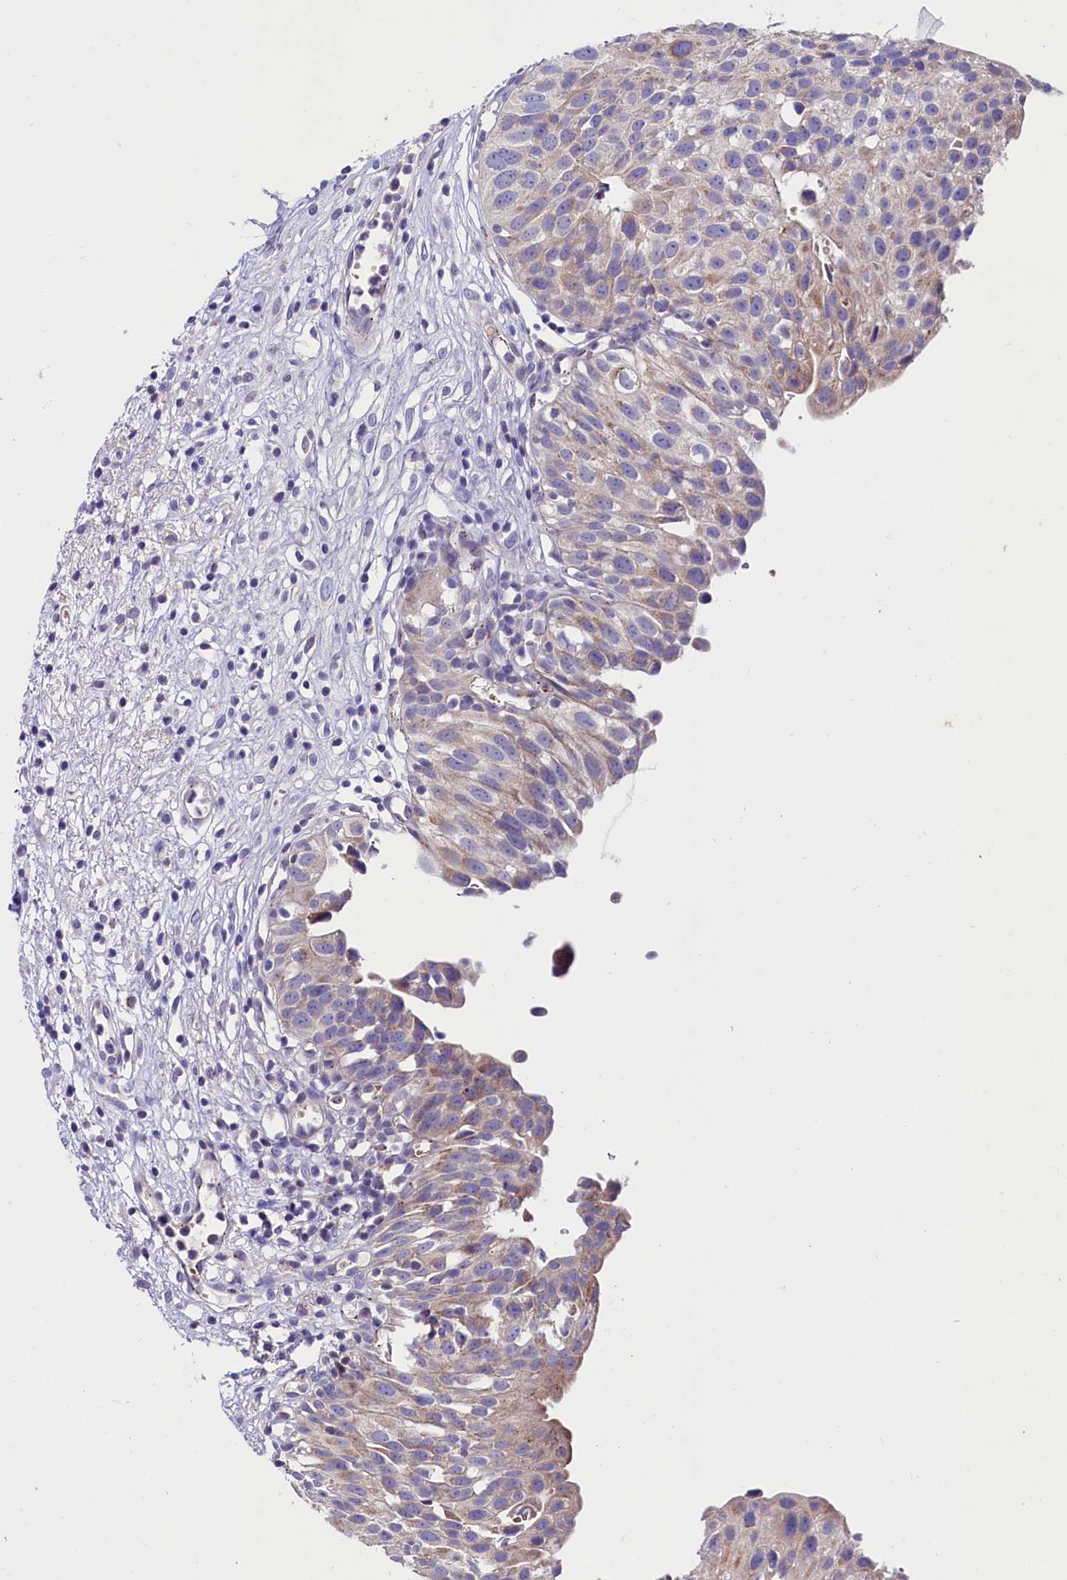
{"staining": {"intensity": "weak", "quantity": ">75%", "location": "cytoplasmic/membranous"}, "tissue": "urinary bladder", "cell_type": "Urothelial cells", "image_type": "normal", "snomed": [{"axis": "morphology", "description": "Normal tissue, NOS"}, {"axis": "topography", "description": "Urinary bladder"}], "caption": "IHC histopathology image of benign human urinary bladder stained for a protein (brown), which displays low levels of weak cytoplasmic/membranous positivity in about >75% of urothelial cells.", "gene": "ABHD5", "patient": {"sex": "male", "age": 51}}